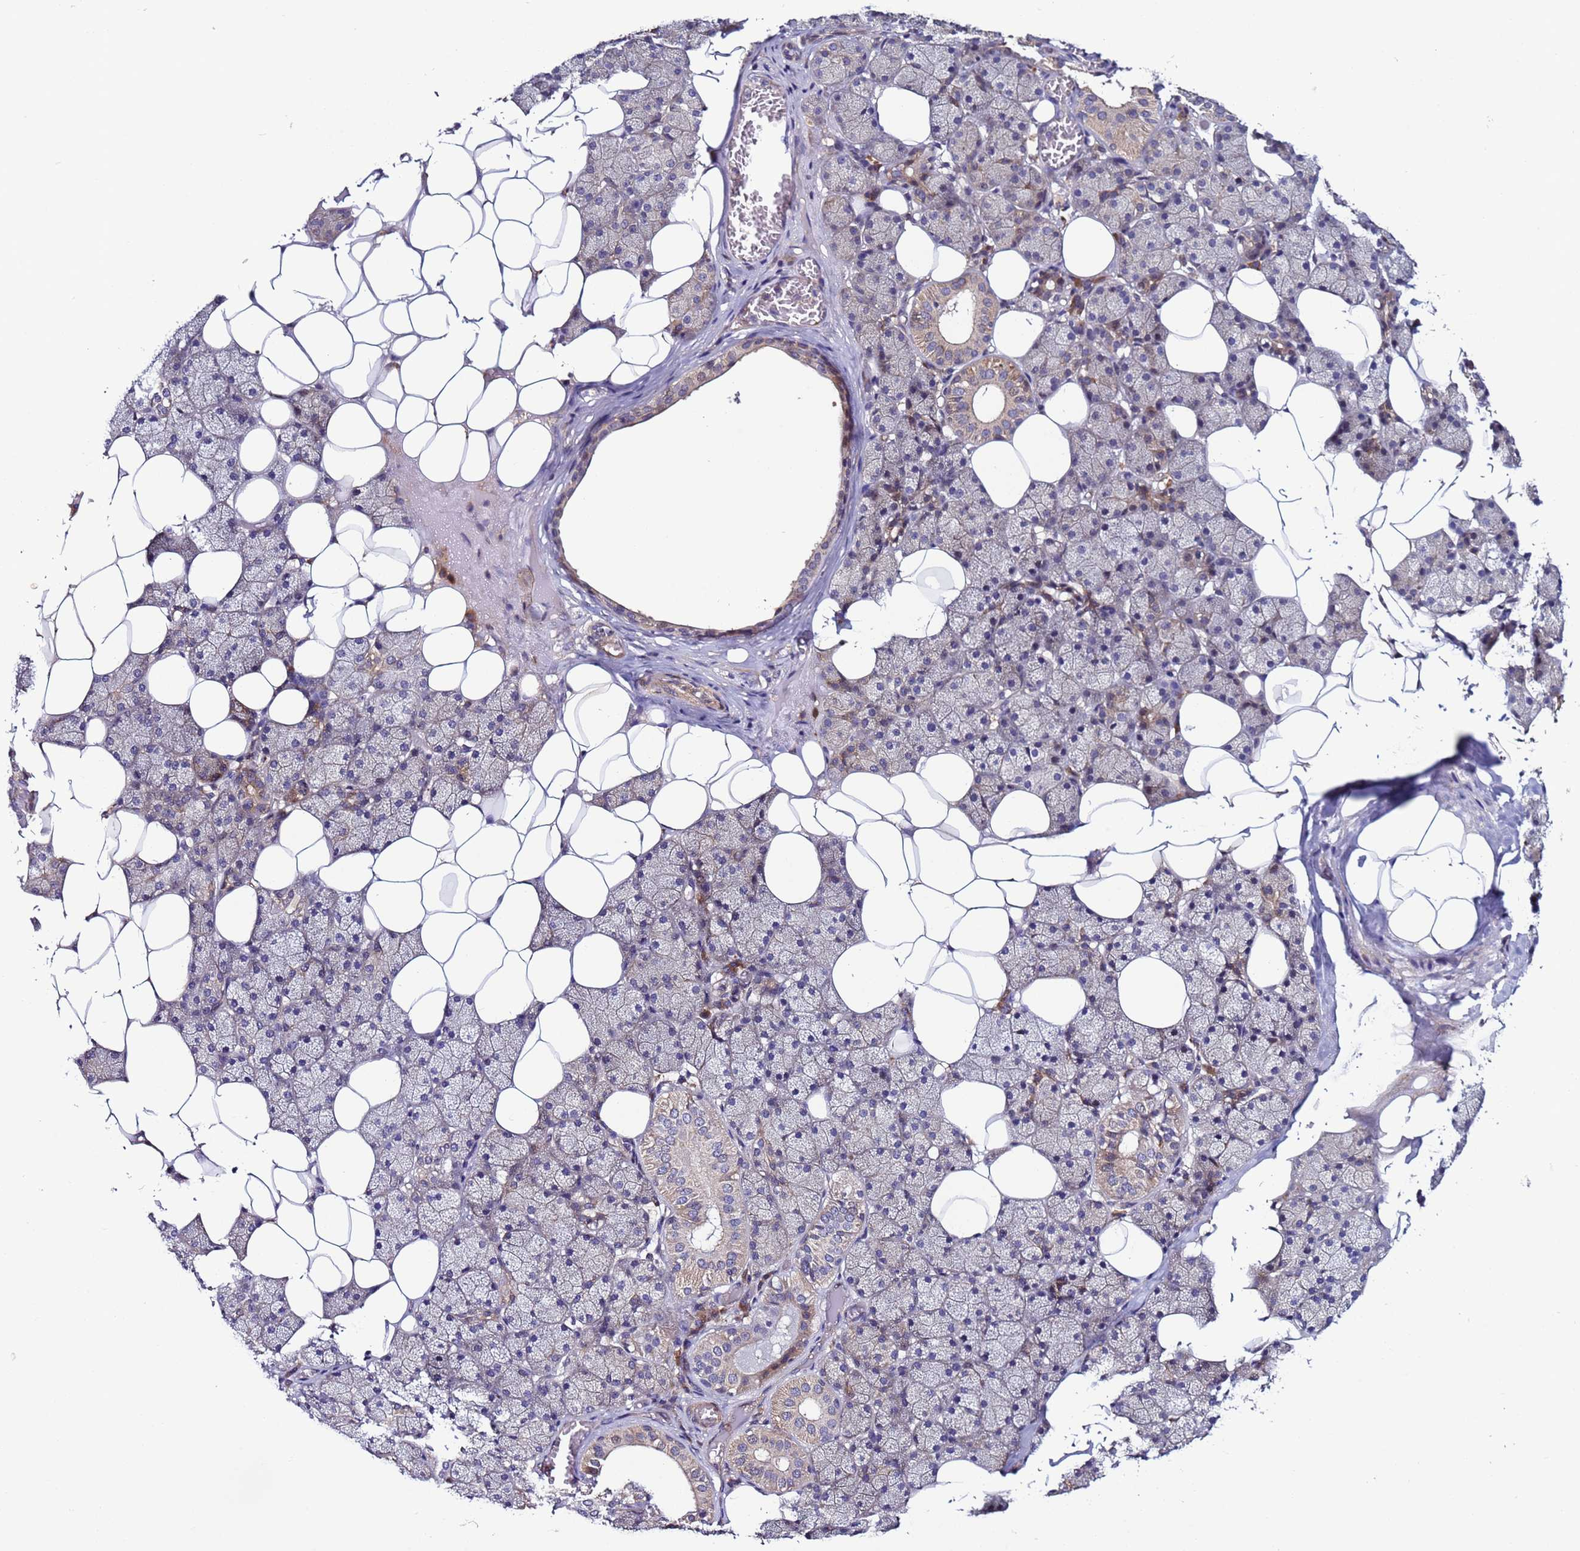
{"staining": {"intensity": "weak", "quantity": "<25%", "location": "cytoplasmic/membranous"}, "tissue": "salivary gland", "cell_type": "Glandular cells", "image_type": "normal", "snomed": [{"axis": "morphology", "description": "Normal tissue, NOS"}, {"axis": "topography", "description": "Salivary gland"}], "caption": "DAB (3,3'-diaminobenzidine) immunohistochemical staining of benign salivary gland displays no significant positivity in glandular cells. (Brightfield microscopy of DAB immunohistochemistry (IHC) at high magnification).", "gene": "GAREM1", "patient": {"sex": "female", "age": 33}}